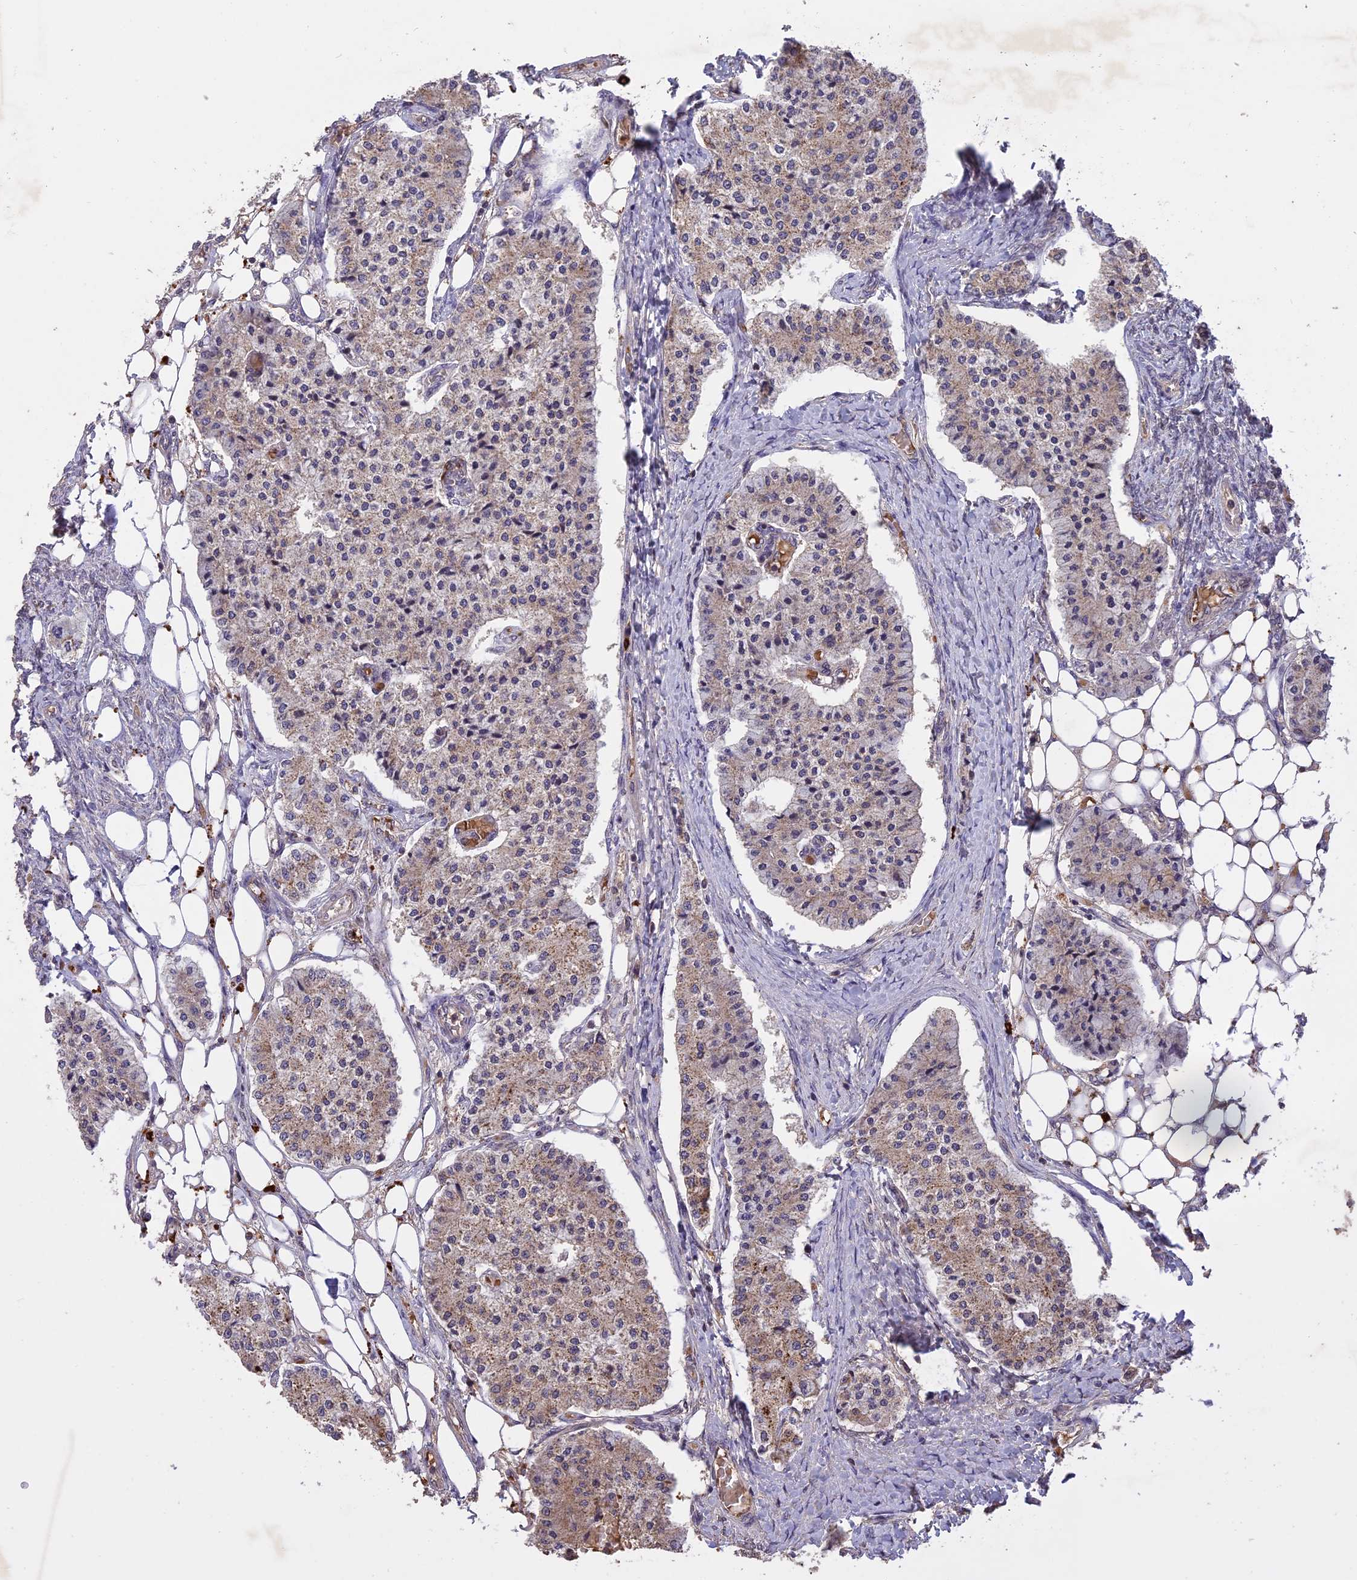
{"staining": {"intensity": "moderate", "quantity": "<25%", "location": "cytoplasmic/membranous"}, "tissue": "carcinoid", "cell_type": "Tumor cells", "image_type": "cancer", "snomed": [{"axis": "morphology", "description": "Carcinoid, malignant, NOS"}, {"axis": "topography", "description": "Colon"}], "caption": "This micrograph displays IHC staining of human carcinoid, with low moderate cytoplasmic/membranous expression in approximately <25% of tumor cells.", "gene": "TIGD7", "patient": {"sex": "female", "age": 52}}